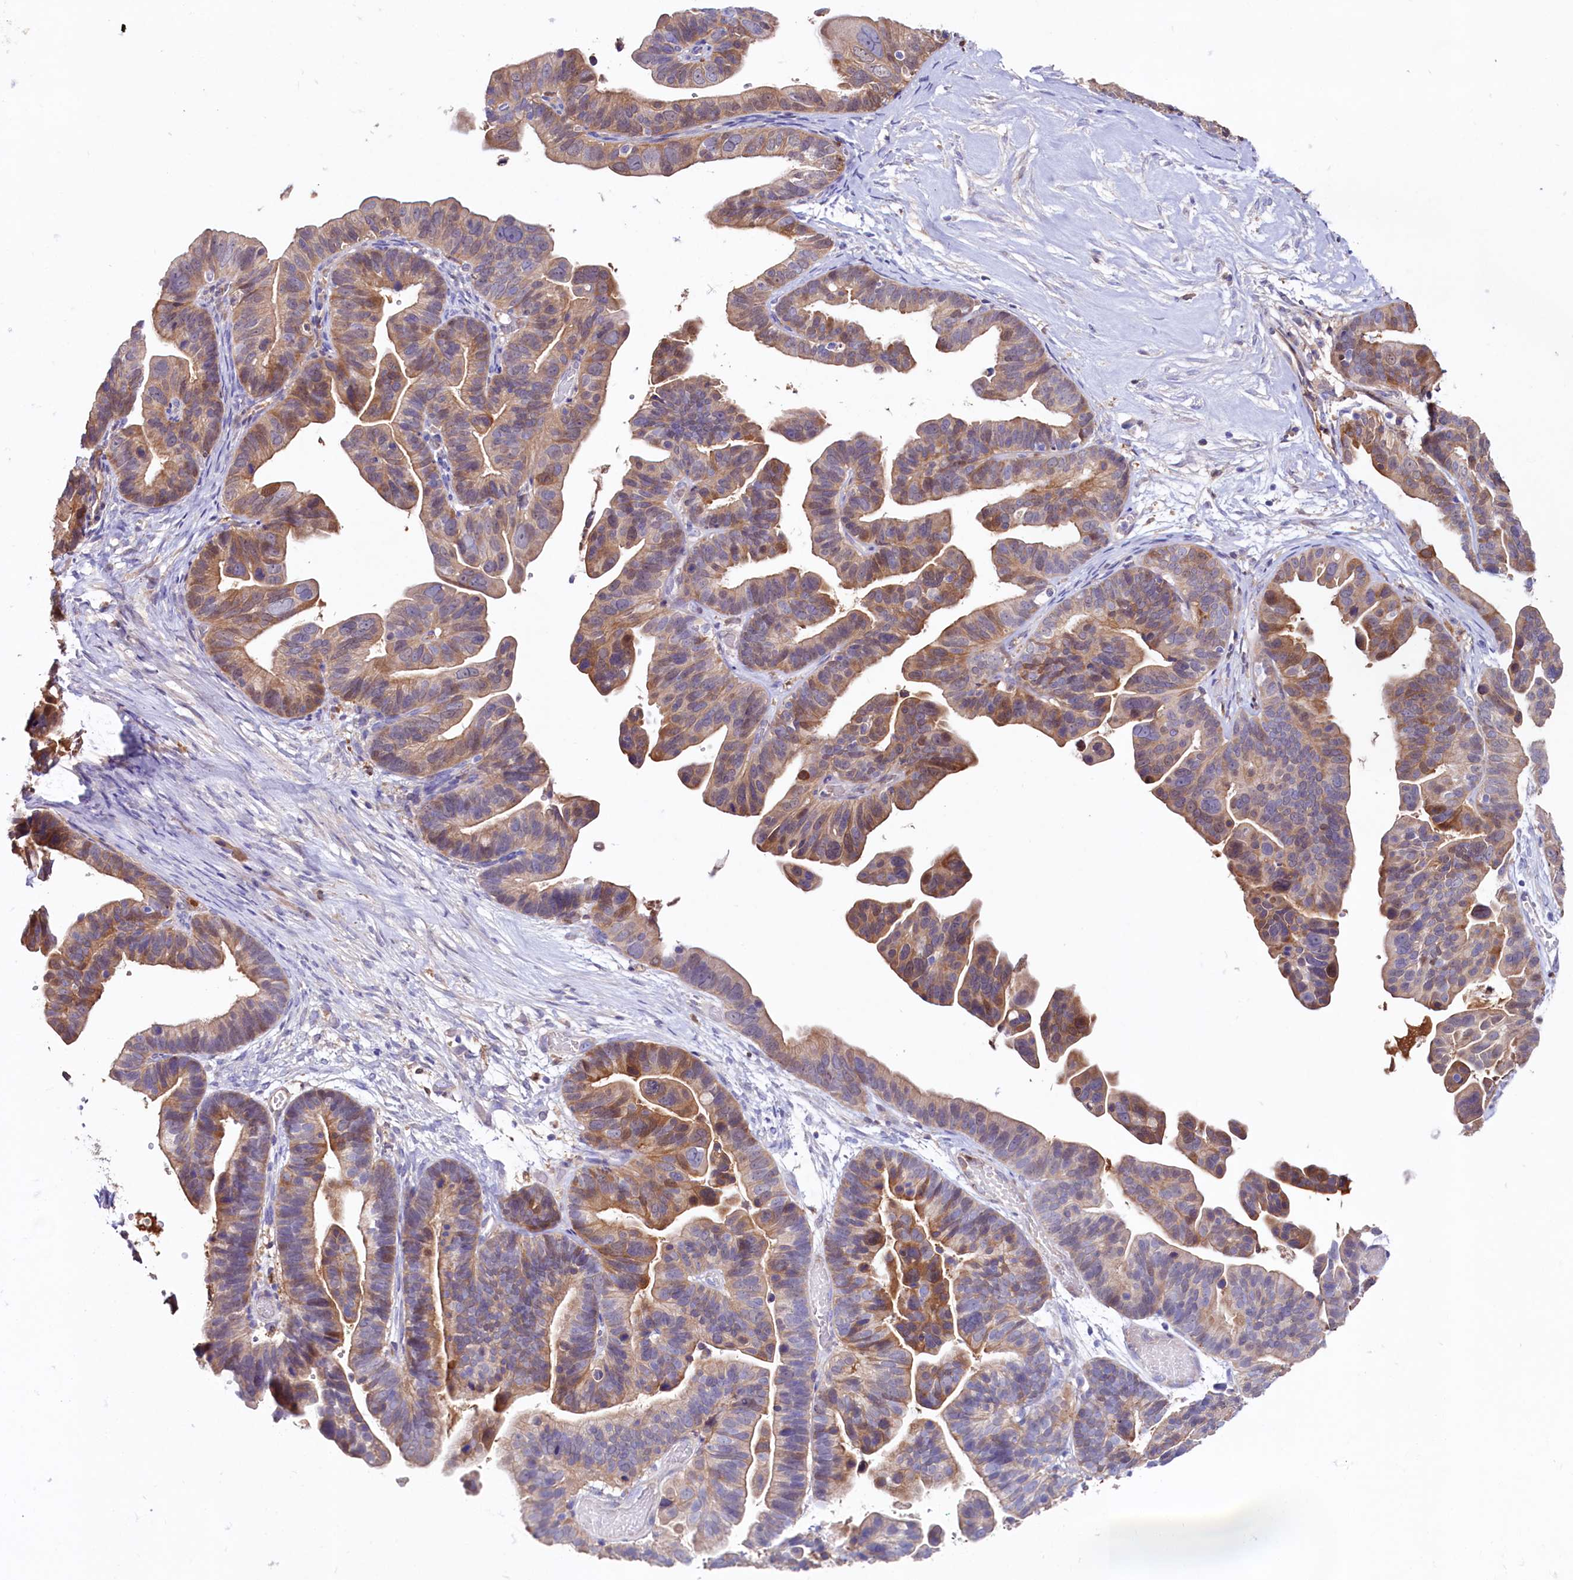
{"staining": {"intensity": "moderate", "quantity": ">75%", "location": "cytoplasmic/membranous,nuclear"}, "tissue": "ovarian cancer", "cell_type": "Tumor cells", "image_type": "cancer", "snomed": [{"axis": "morphology", "description": "Cystadenocarcinoma, serous, NOS"}, {"axis": "topography", "description": "Ovary"}], "caption": "This is a photomicrograph of immunohistochemistry staining of ovarian cancer, which shows moderate expression in the cytoplasmic/membranous and nuclear of tumor cells.", "gene": "IL17RD", "patient": {"sex": "female", "age": 56}}